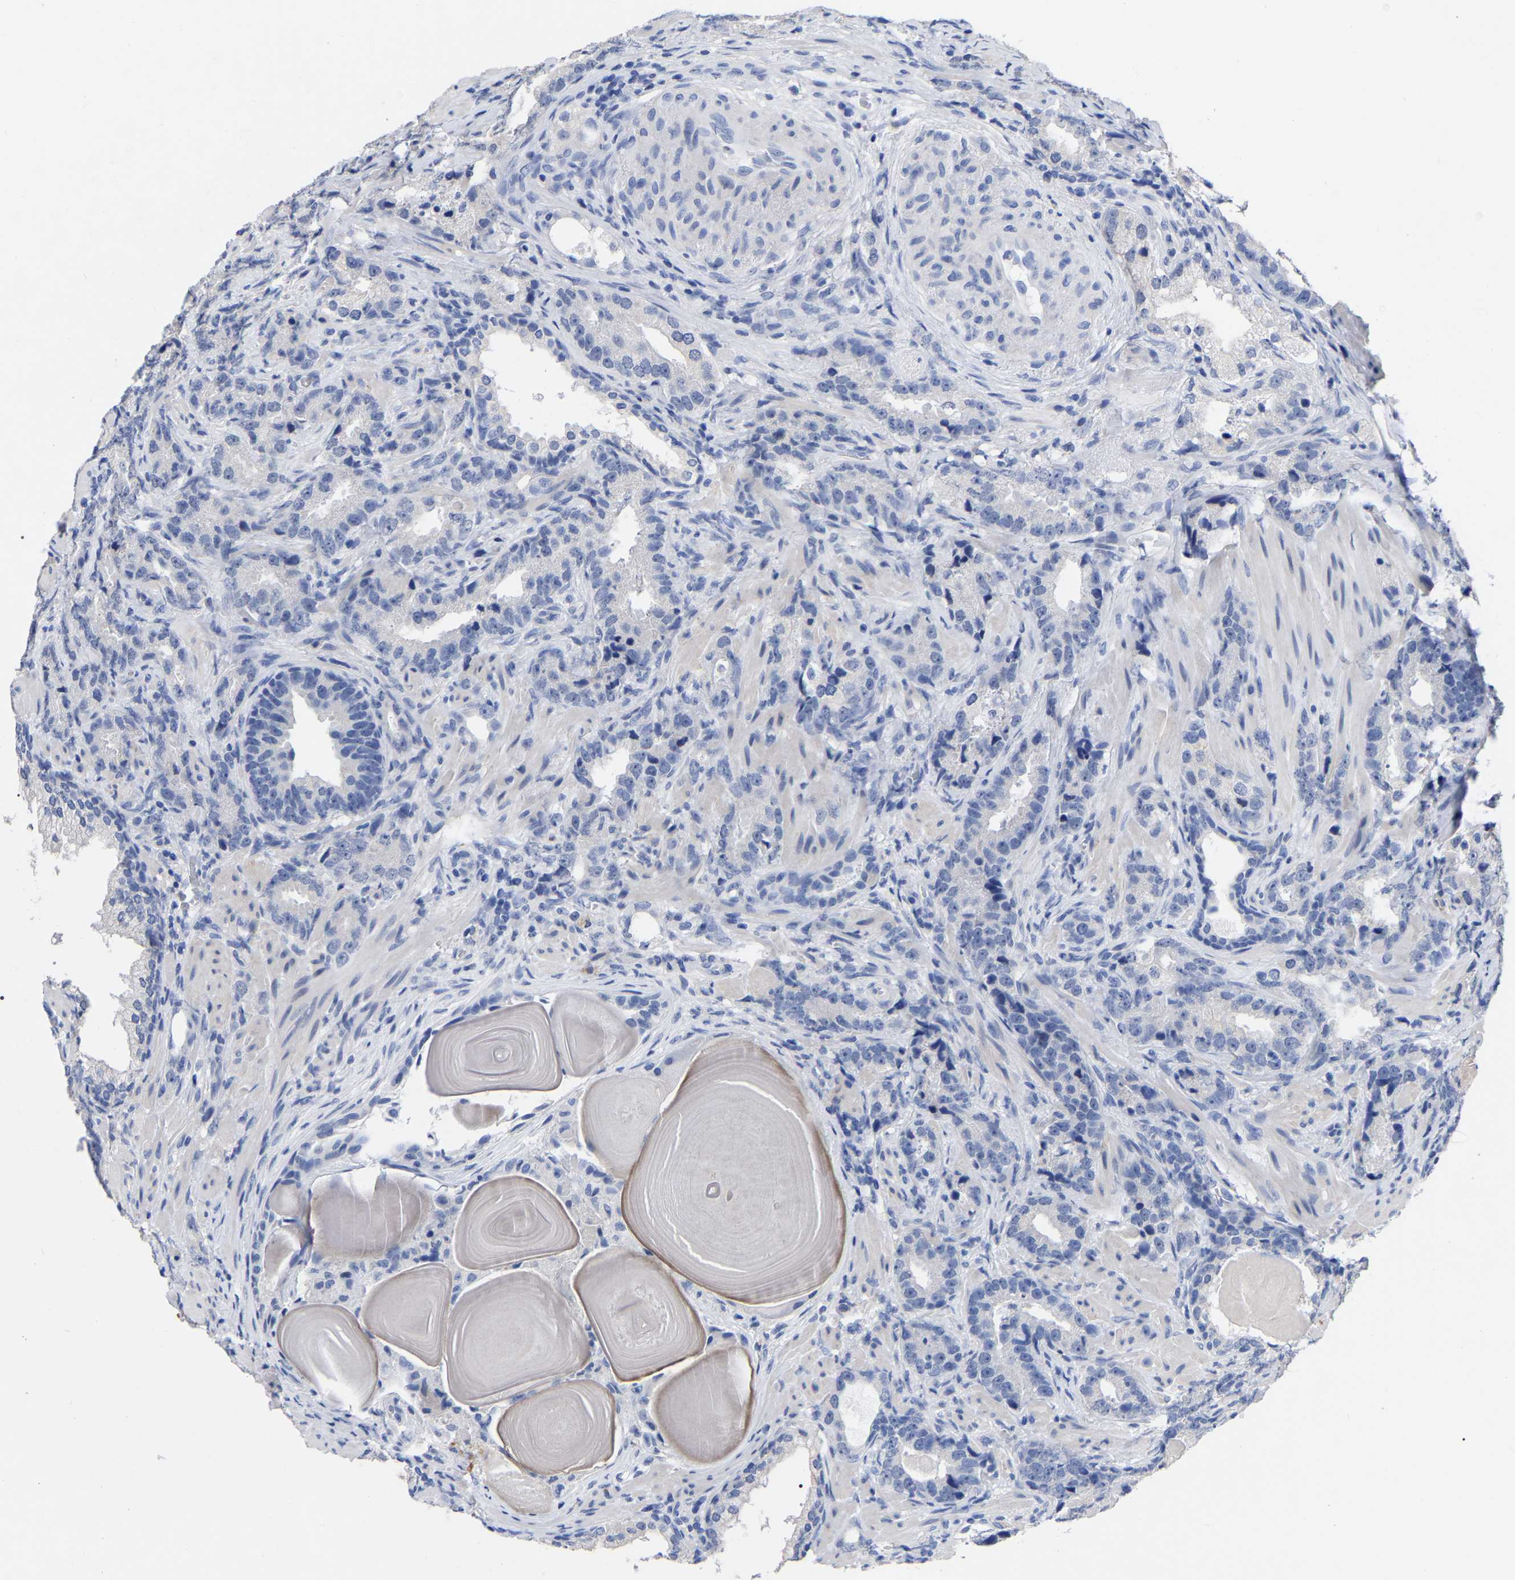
{"staining": {"intensity": "negative", "quantity": "none", "location": "none"}, "tissue": "prostate cancer", "cell_type": "Tumor cells", "image_type": "cancer", "snomed": [{"axis": "morphology", "description": "Adenocarcinoma, High grade"}, {"axis": "topography", "description": "Prostate"}], "caption": "Tumor cells are negative for protein expression in human adenocarcinoma (high-grade) (prostate).", "gene": "ANXA13", "patient": {"sex": "male", "age": 63}}